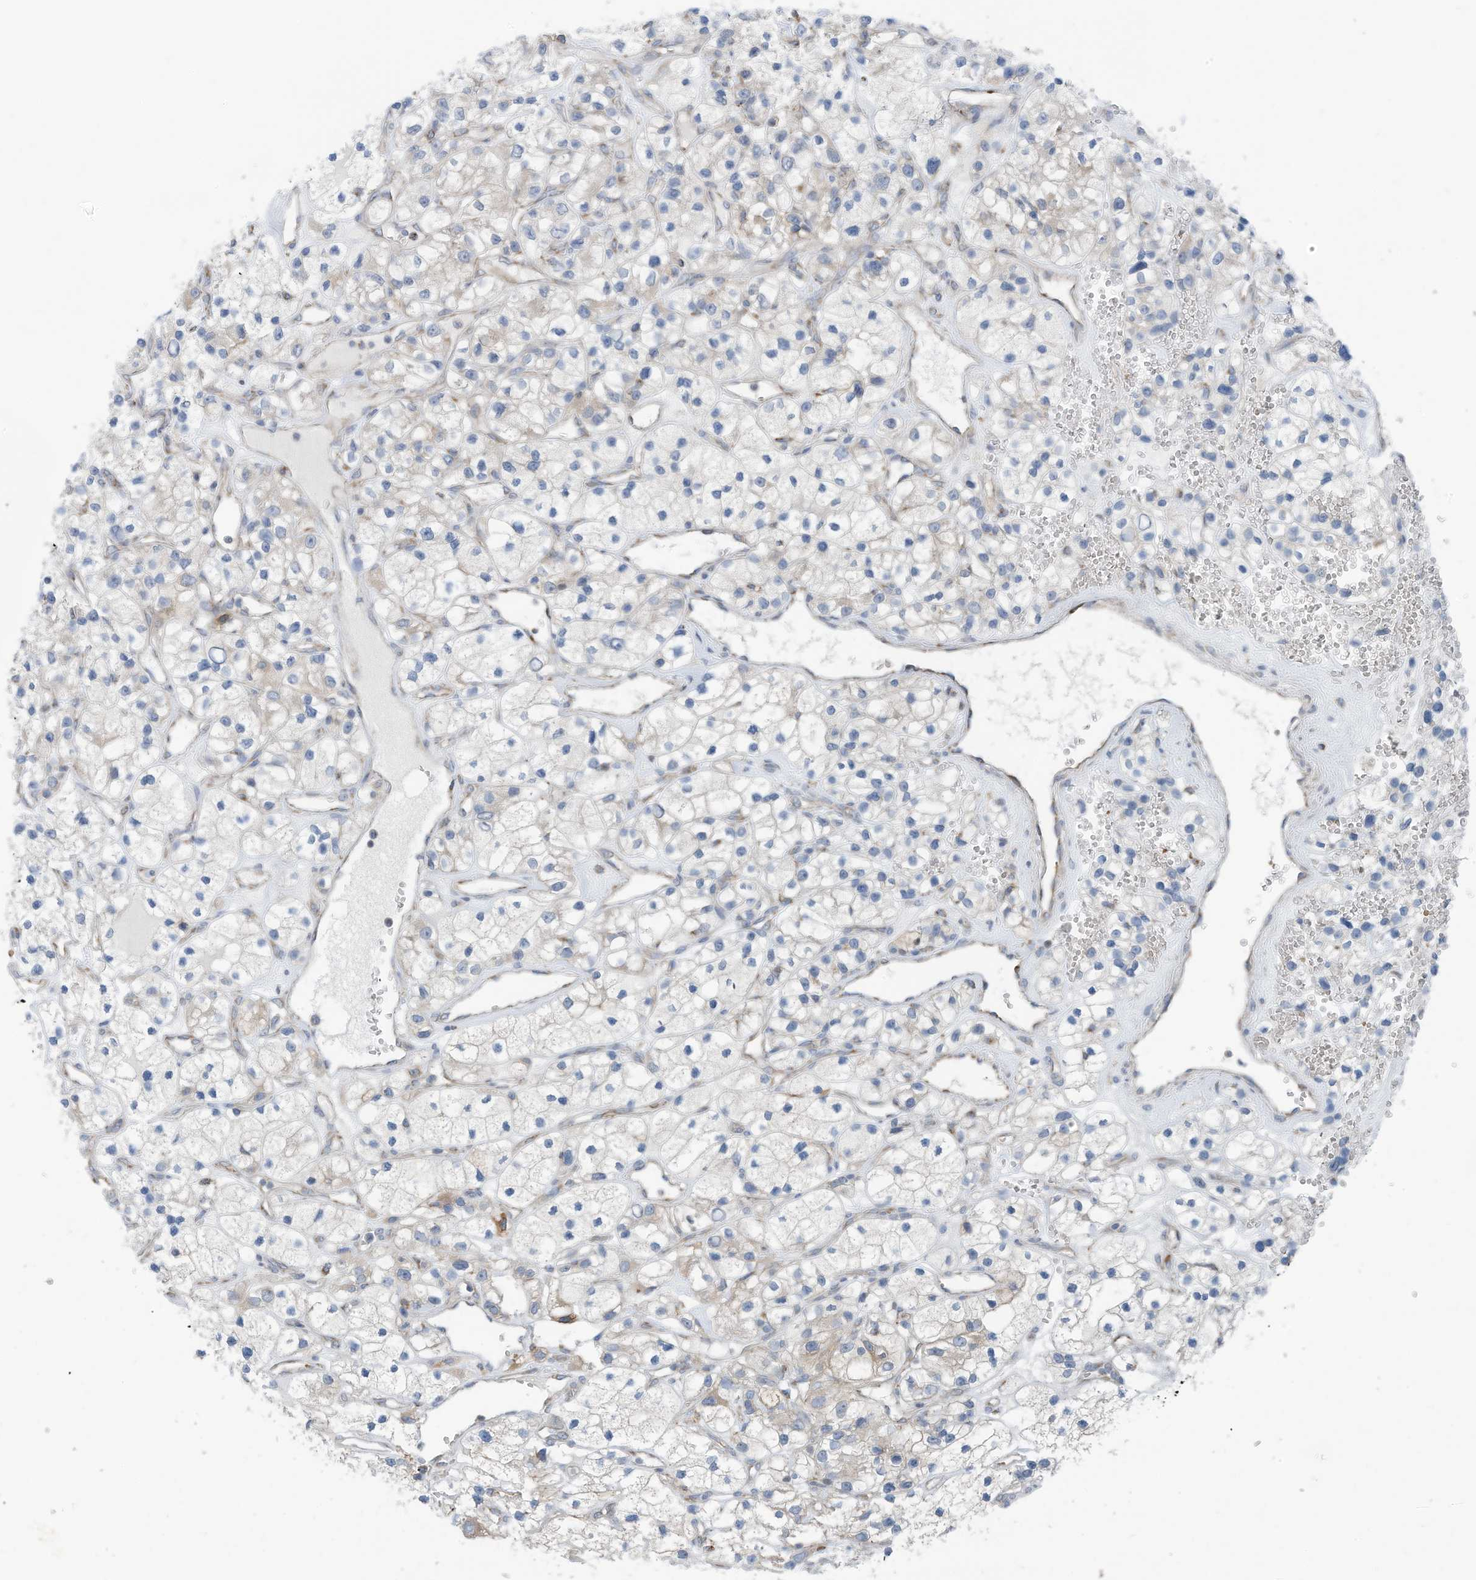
{"staining": {"intensity": "negative", "quantity": "none", "location": "none"}, "tissue": "renal cancer", "cell_type": "Tumor cells", "image_type": "cancer", "snomed": [{"axis": "morphology", "description": "Adenocarcinoma, NOS"}, {"axis": "topography", "description": "Kidney"}], "caption": "Immunohistochemistry (IHC) histopathology image of human adenocarcinoma (renal) stained for a protein (brown), which exhibits no positivity in tumor cells.", "gene": "EOMES", "patient": {"sex": "female", "age": 57}}